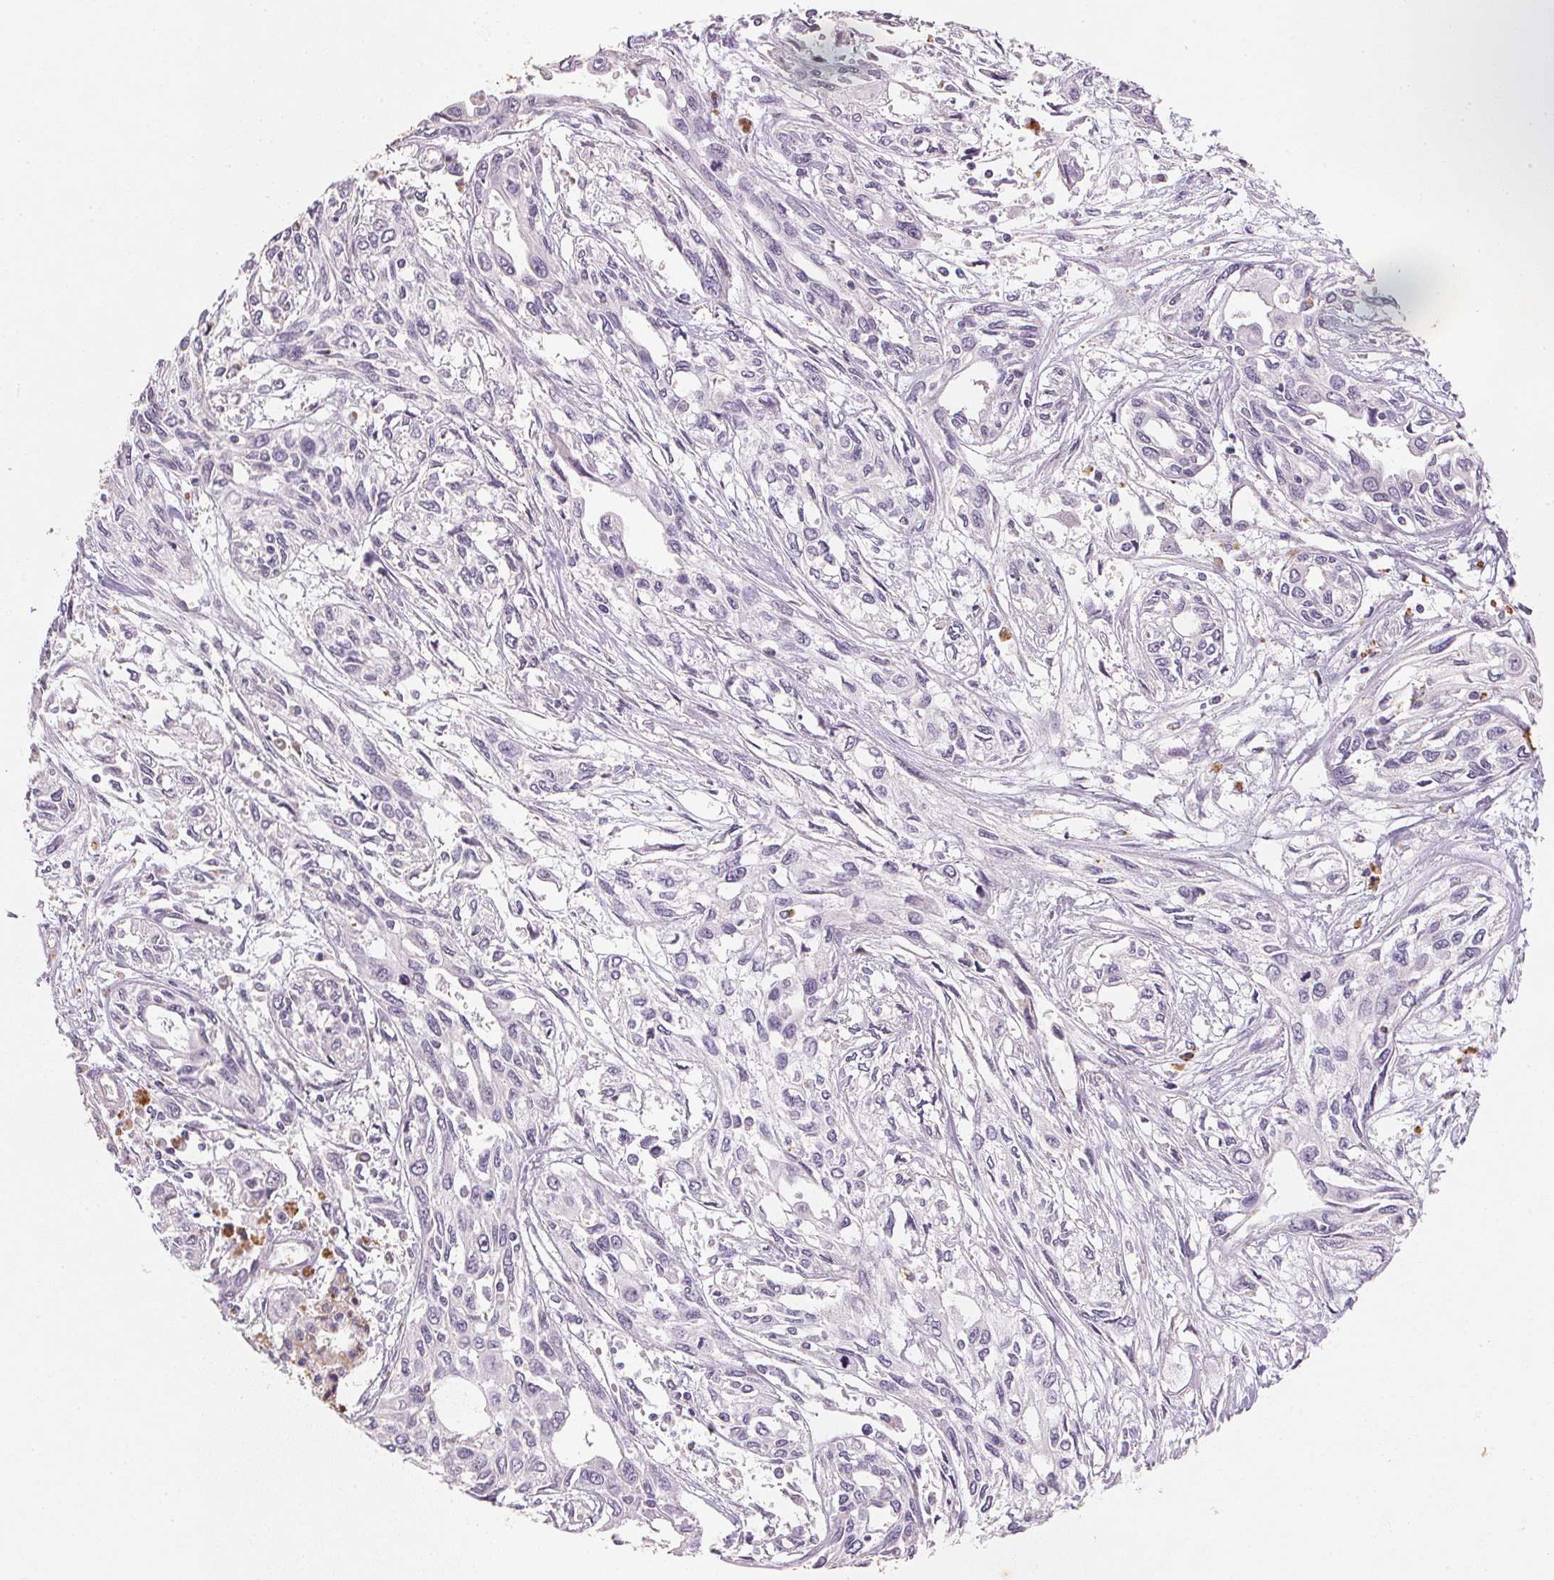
{"staining": {"intensity": "negative", "quantity": "none", "location": "none"}, "tissue": "pancreatic cancer", "cell_type": "Tumor cells", "image_type": "cancer", "snomed": [{"axis": "morphology", "description": "Adenocarcinoma, NOS"}, {"axis": "topography", "description": "Pancreas"}], "caption": "Image shows no protein staining in tumor cells of pancreatic cancer (adenocarcinoma) tissue.", "gene": "CXCL5", "patient": {"sex": "female", "age": 55}}